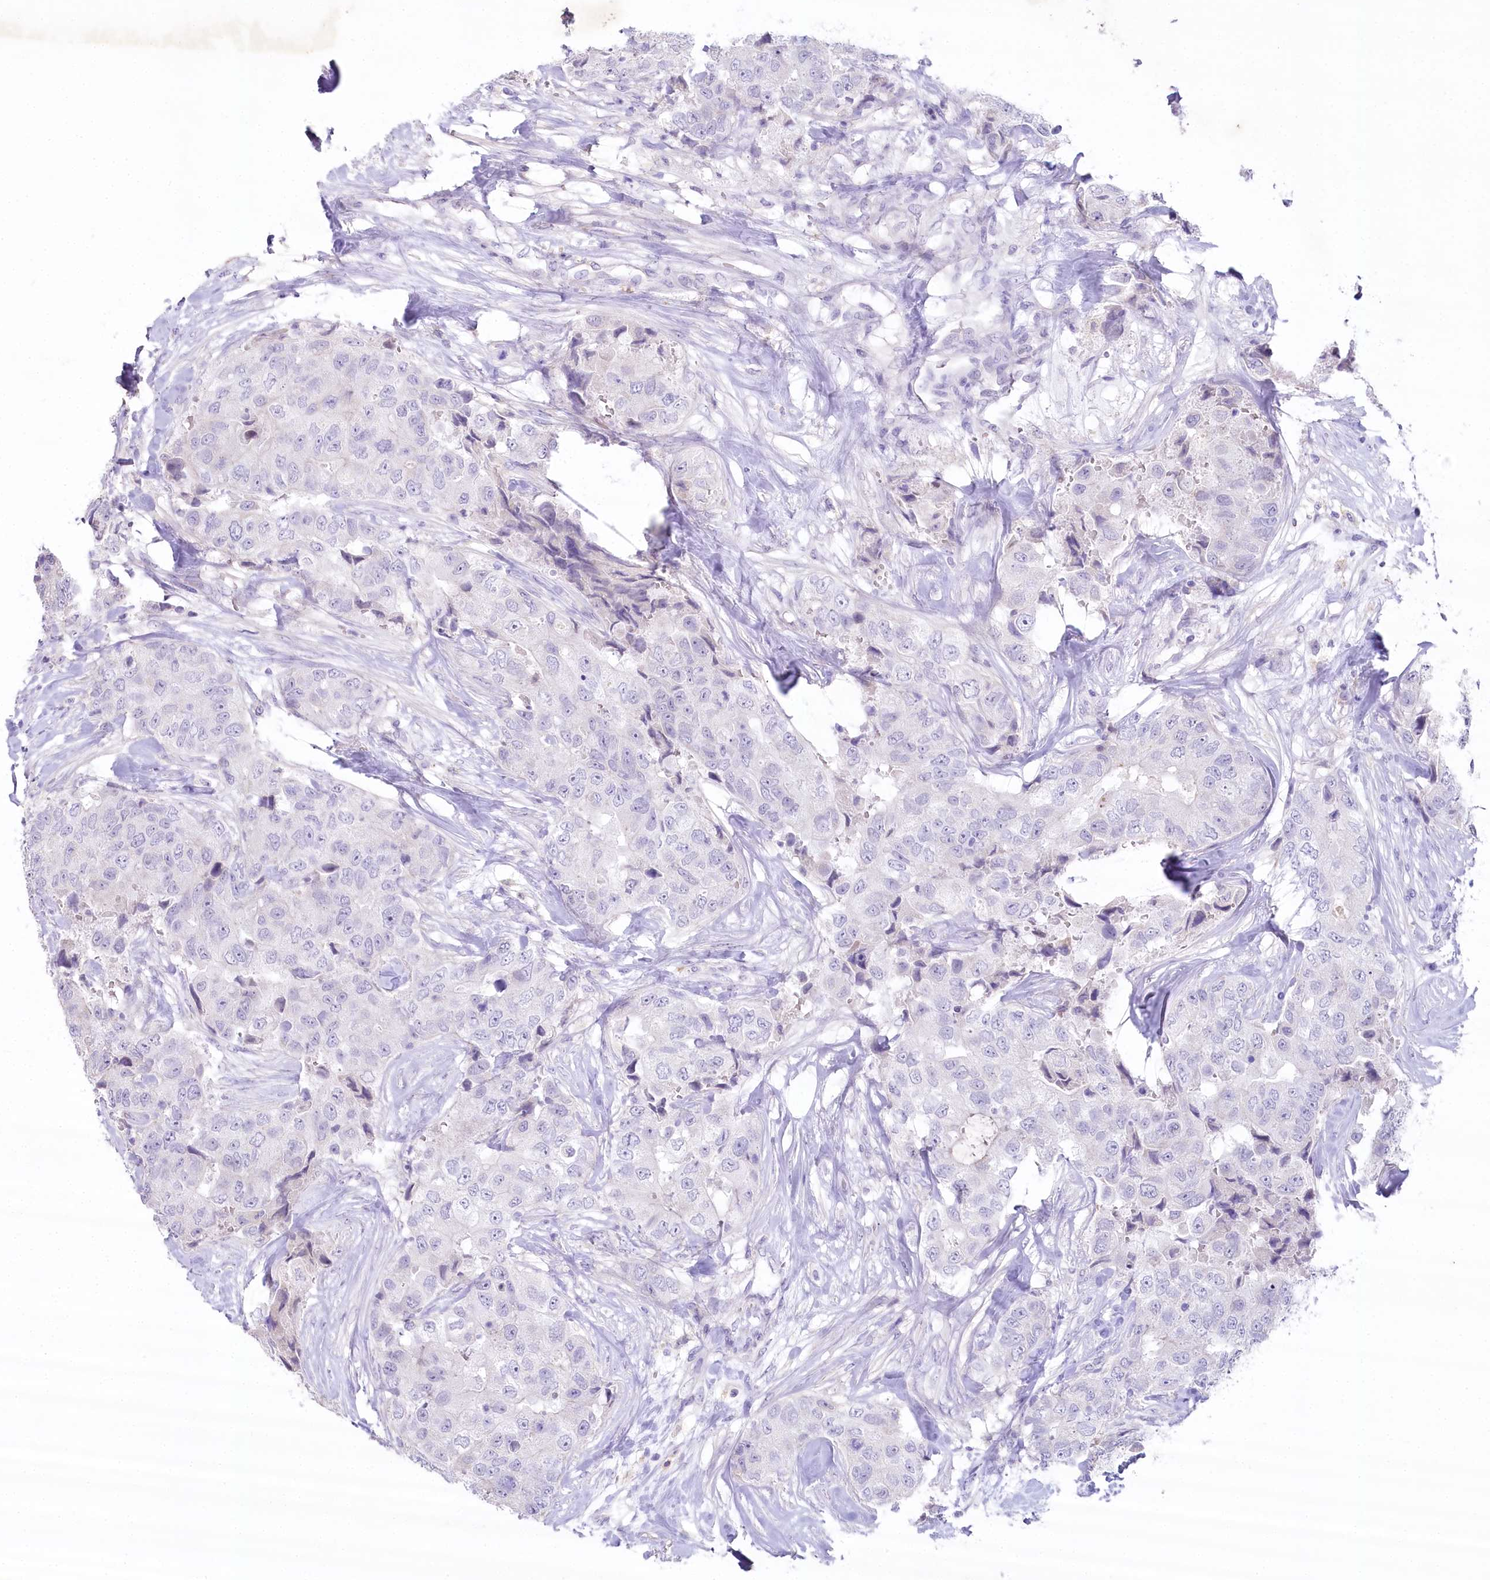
{"staining": {"intensity": "negative", "quantity": "none", "location": "none"}, "tissue": "breast cancer", "cell_type": "Tumor cells", "image_type": "cancer", "snomed": [{"axis": "morphology", "description": "Duct carcinoma"}, {"axis": "topography", "description": "Breast"}], "caption": "Breast cancer stained for a protein using IHC demonstrates no positivity tumor cells.", "gene": "MYOZ1", "patient": {"sex": "female", "age": 62}}